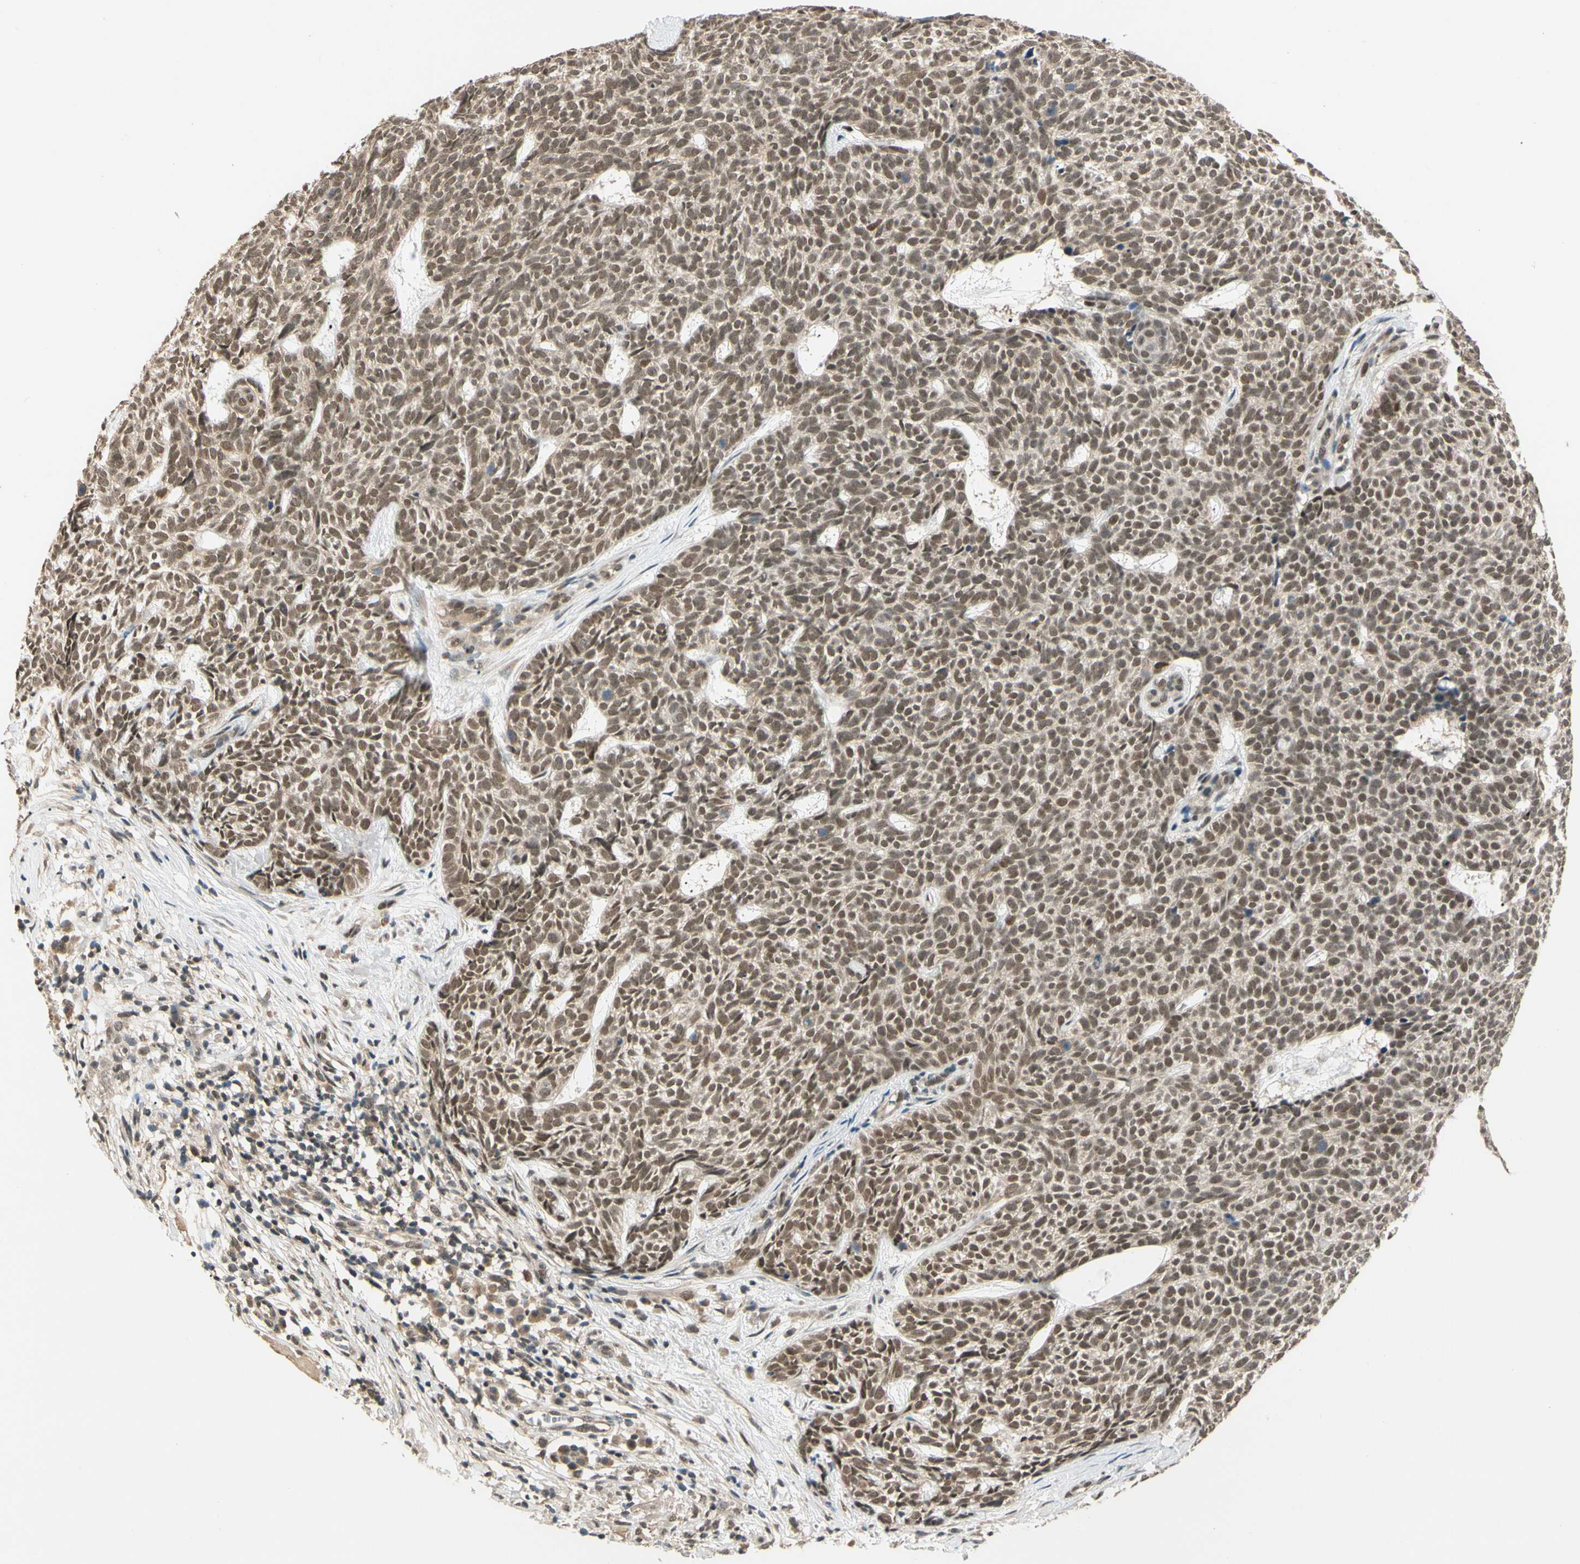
{"staining": {"intensity": "moderate", "quantity": ">75%", "location": "cytoplasmic/membranous,nuclear"}, "tissue": "skin cancer", "cell_type": "Tumor cells", "image_type": "cancer", "snomed": [{"axis": "morphology", "description": "Basal cell carcinoma"}, {"axis": "topography", "description": "Skin"}], "caption": "Skin cancer stained with a protein marker exhibits moderate staining in tumor cells.", "gene": "ZSCAN12", "patient": {"sex": "female", "age": 84}}